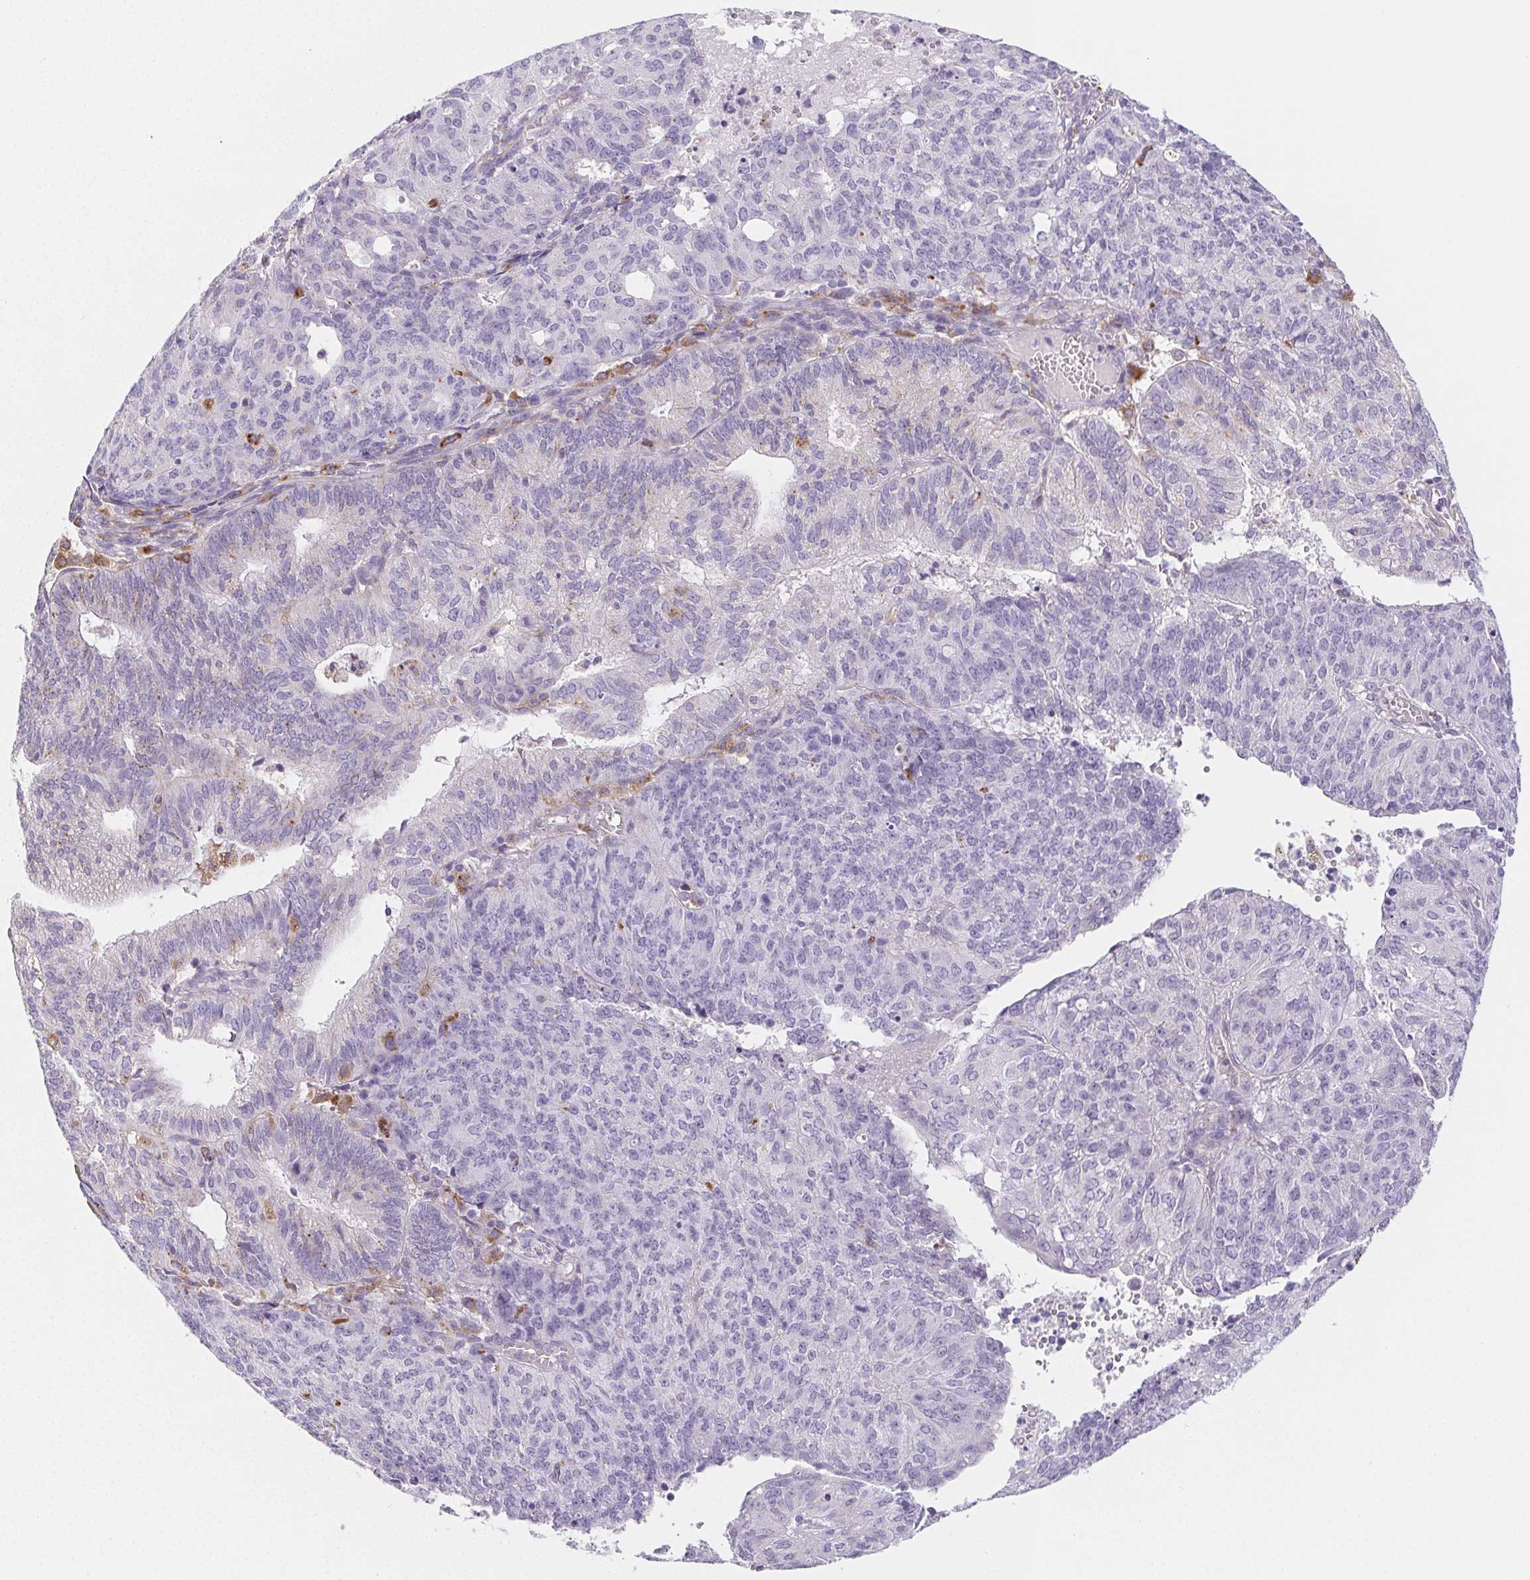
{"staining": {"intensity": "negative", "quantity": "none", "location": "none"}, "tissue": "endometrial cancer", "cell_type": "Tumor cells", "image_type": "cancer", "snomed": [{"axis": "morphology", "description": "Adenocarcinoma, NOS"}, {"axis": "topography", "description": "Endometrium"}], "caption": "Immunohistochemical staining of adenocarcinoma (endometrial) demonstrates no significant staining in tumor cells.", "gene": "LIPA", "patient": {"sex": "female", "age": 82}}